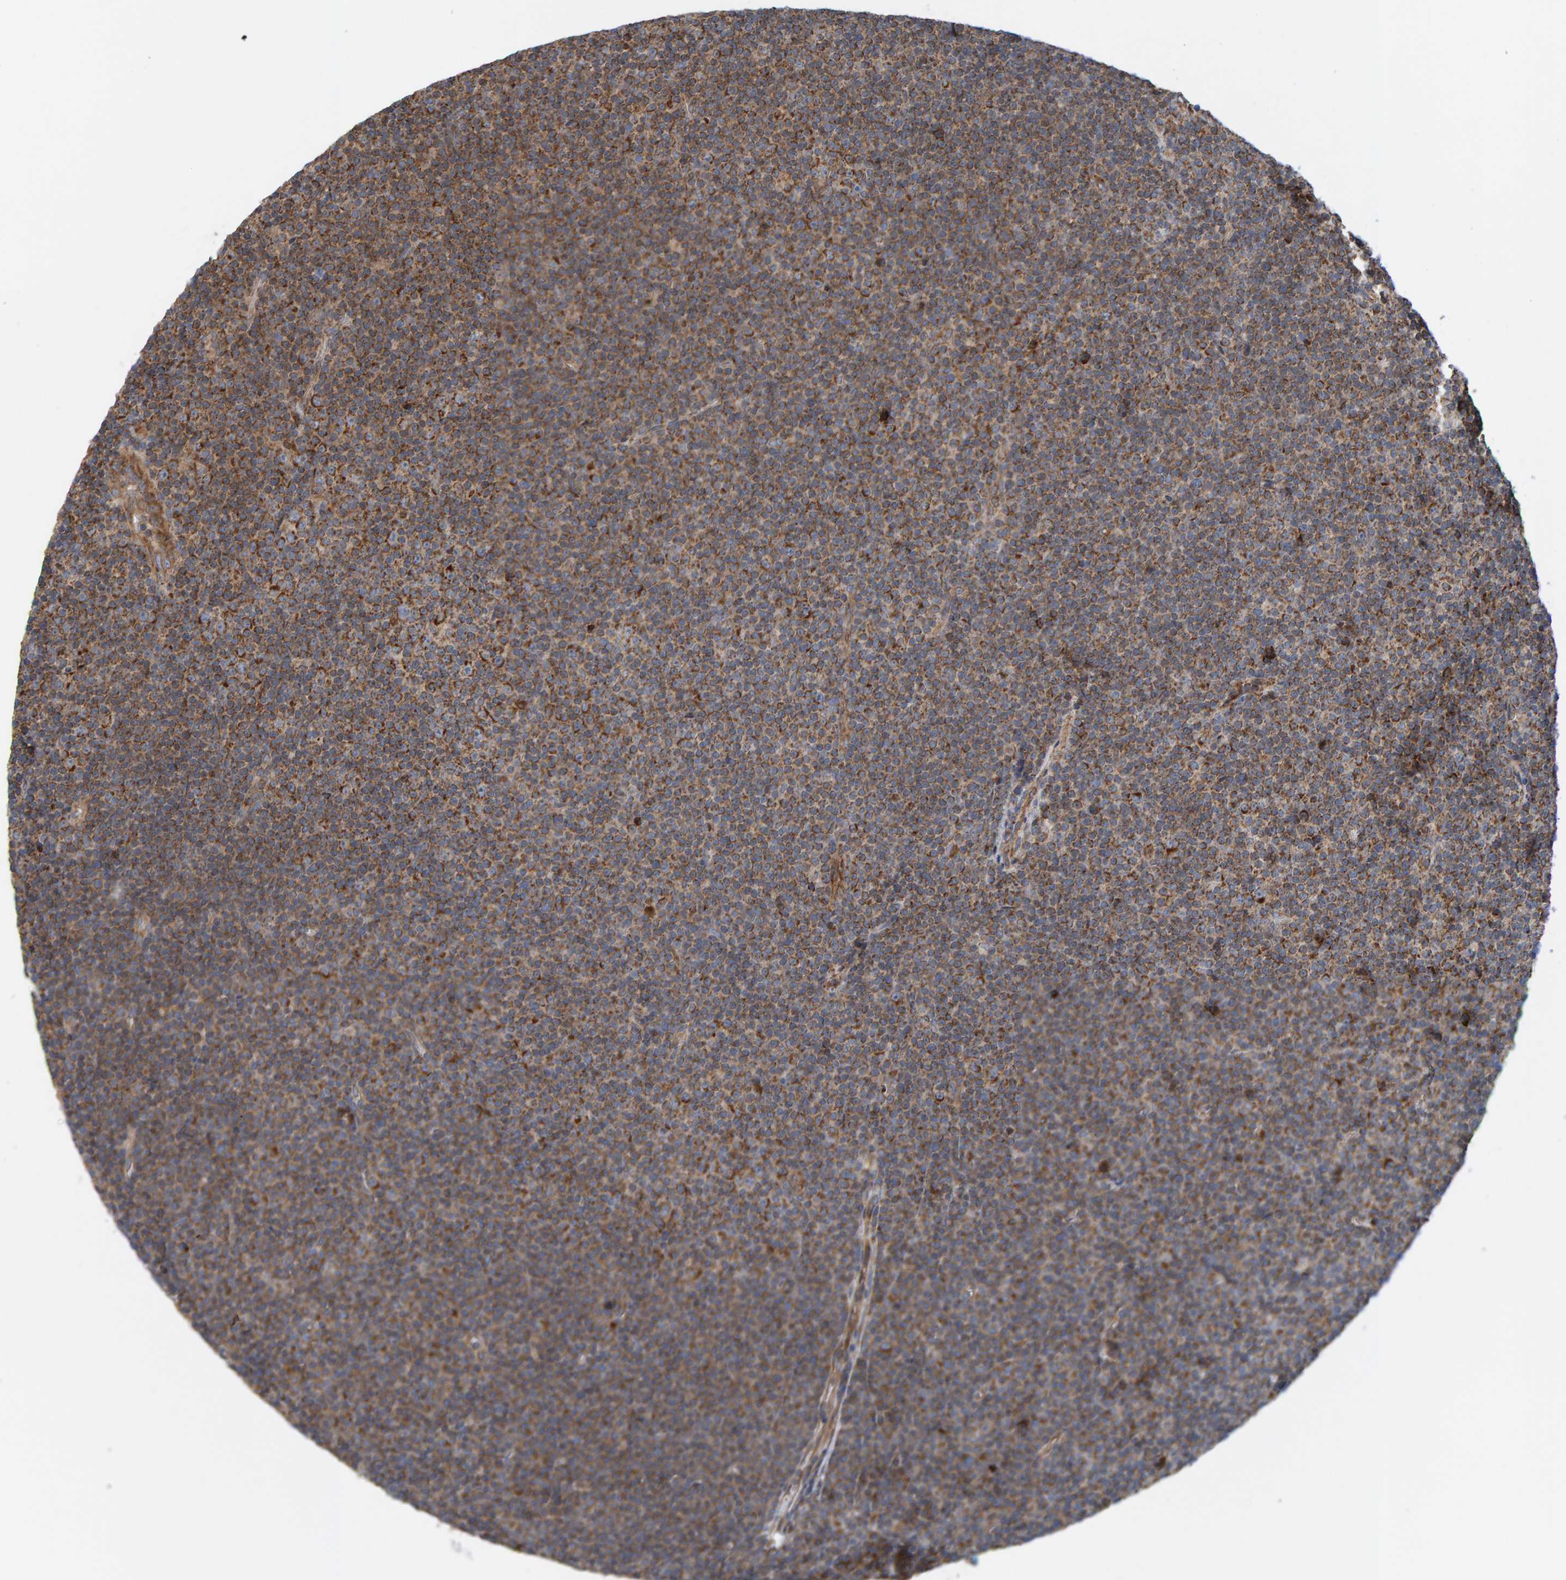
{"staining": {"intensity": "strong", "quantity": ">75%", "location": "cytoplasmic/membranous"}, "tissue": "lymphoma", "cell_type": "Tumor cells", "image_type": "cancer", "snomed": [{"axis": "morphology", "description": "Malignant lymphoma, non-Hodgkin's type, Low grade"}, {"axis": "topography", "description": "Lymph node"}], "caption": "DAB (3,3'-diaminobenzidine) immunohistochemical staining of human lymphoma displays strong cytoplasmic/membranous protein staining in approximately >75% of tumor cells. (DAB (3,3'-diaminobenzidine) IHC with brightfield microscopy, high magnification).", "gene": "MRPL45", "patient": {"sex": "female", "age": 67}}